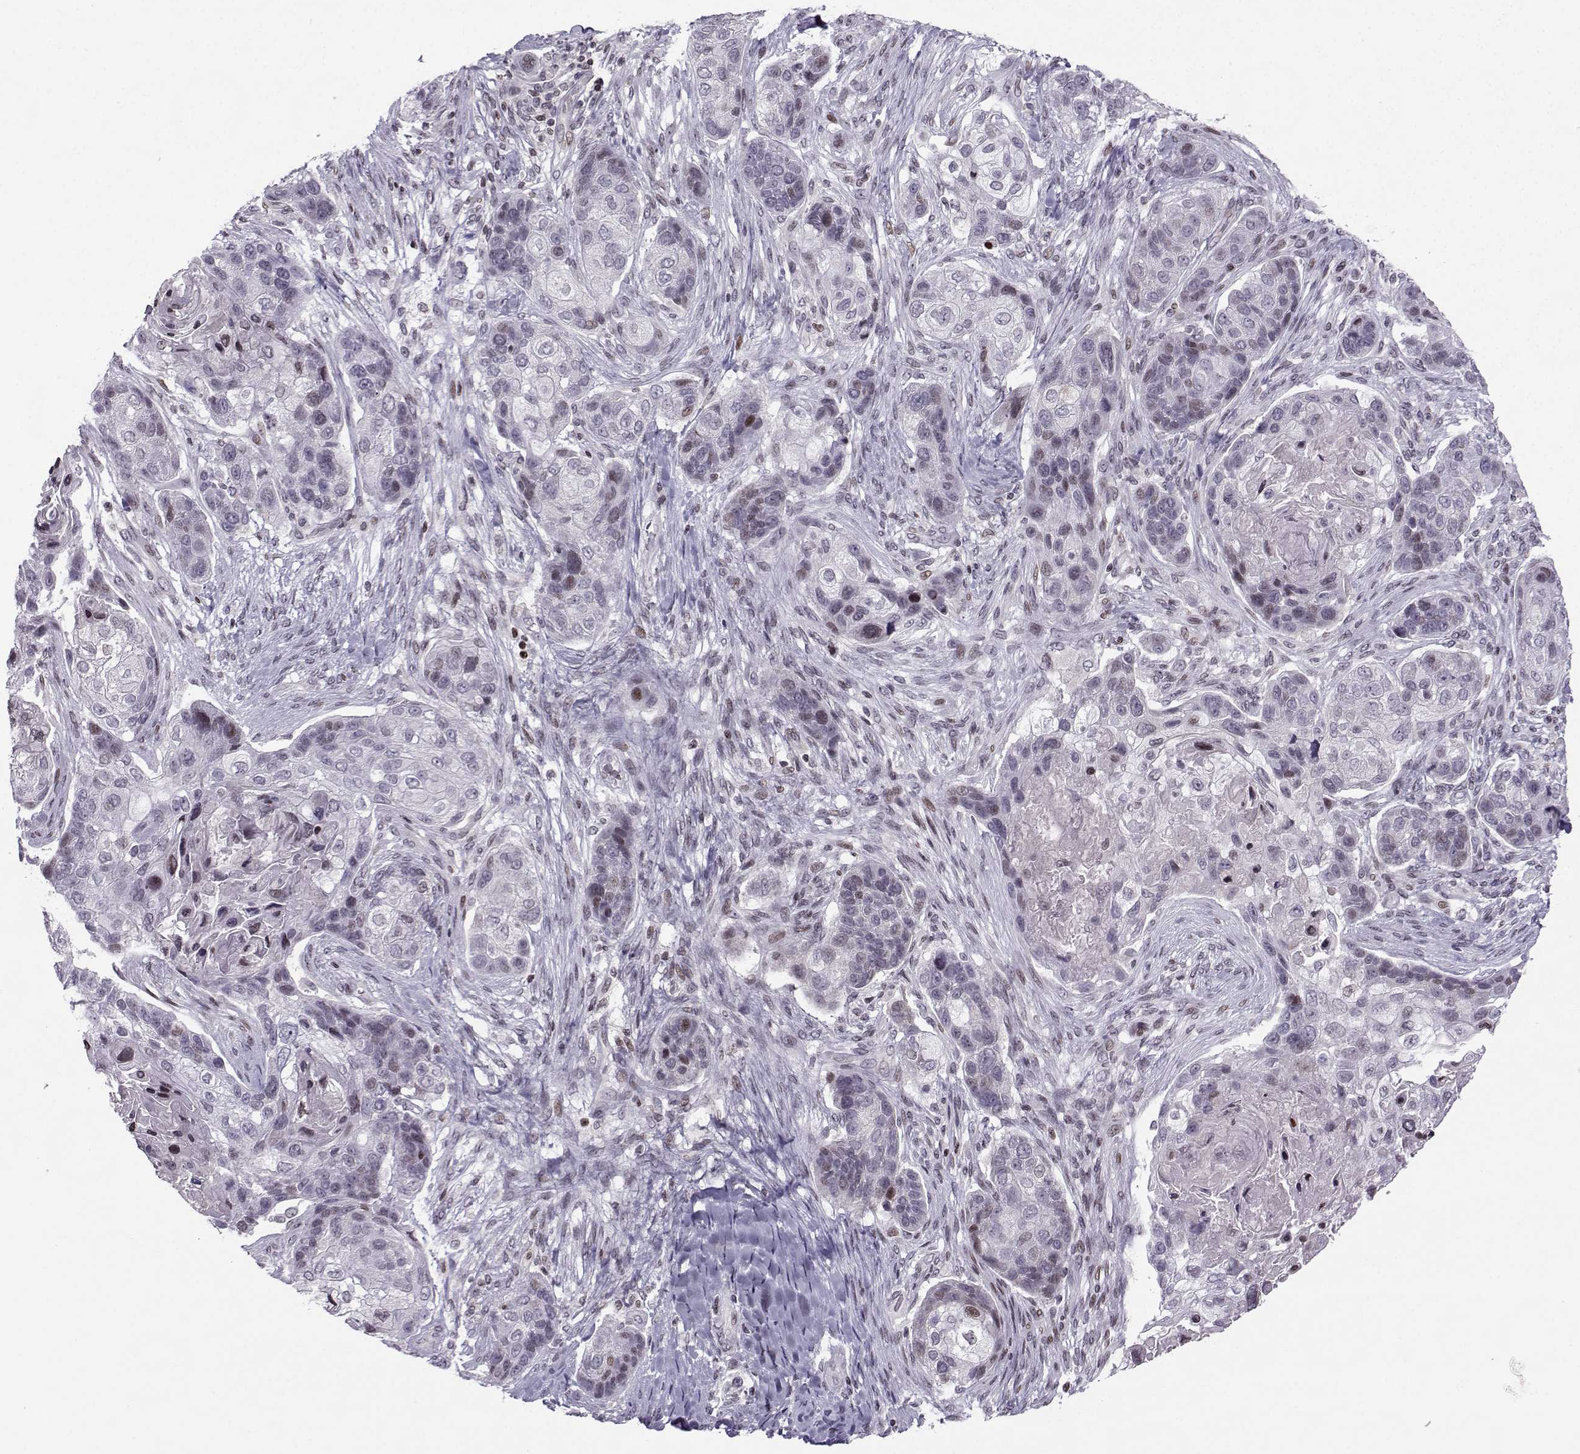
{"staining": {"intensity": "negative", "quantity": "none", "location": "none"}, "tissue": "lung cancer", "cell_type": "Tumor cells", "image_type": "cancer", "snomed": [{"axis": "morphology", "description": "Squamous cell carcinoma, NOS"}, {"axis": "topography", "description": "Lung"}], "caption": "Tumor cells show no significant staining in lung cancer (squamous cell carcinoma). (DAB immunohistochemistry, high magnification).", "gene": "ZNF19", "patient": {"sex": "male", "age": 69}}